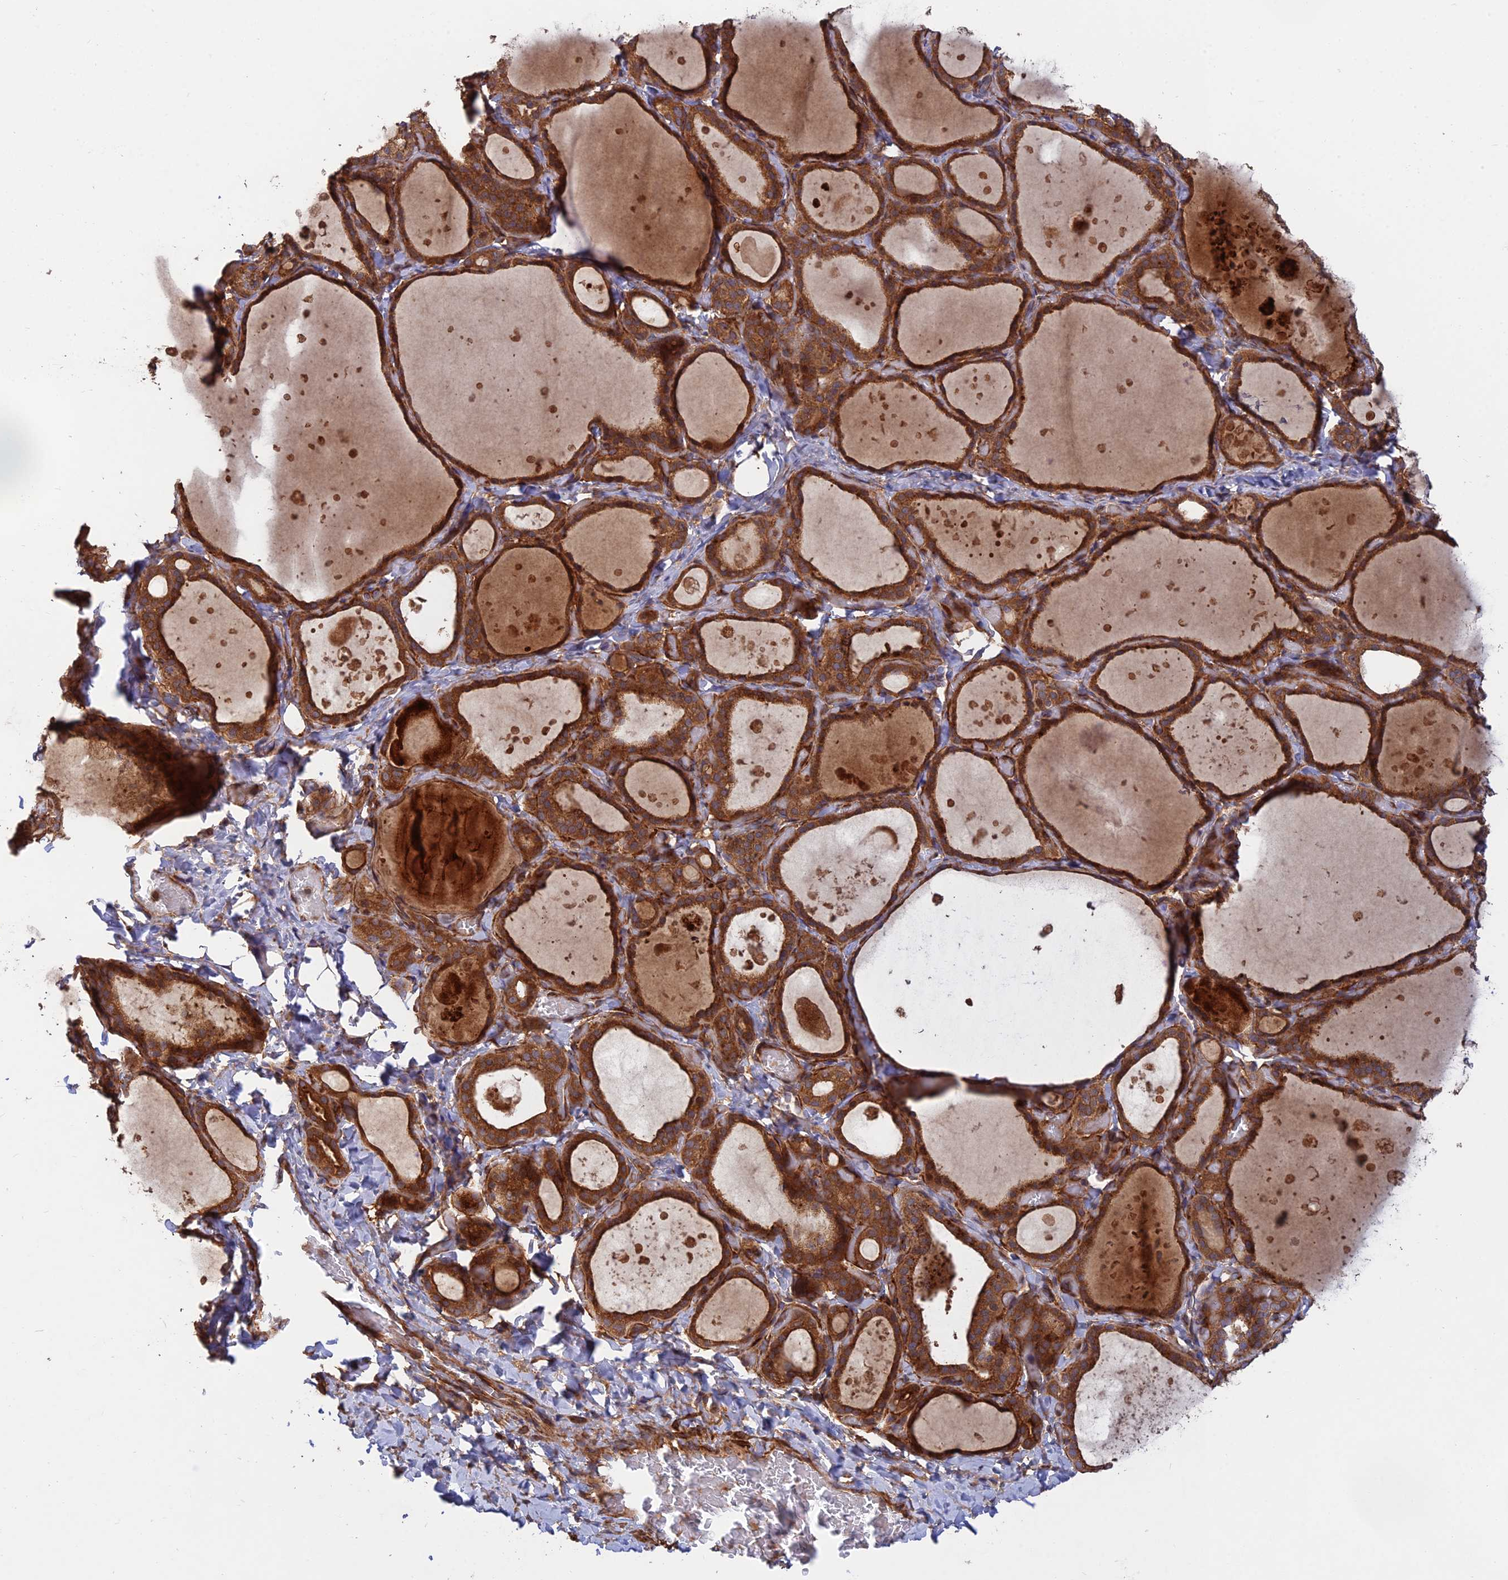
{"staining": {"intensity": "strong", "quantity": ">75%", "location": "cytoplasmic/membranous"}, "tissue": "thyroid gland", "cell_type": "Glandular cells", "image_type": "normal", "snomed": [{"axis": "morphology", "description": "Normal tissue, NOS"}, {"axis": "topography", "description": "Thyroid gland"}], "caption": "This is a photomicrograph of IHC staining of normal thyroid gland, which shows strong staining in the cytoplasmic/membranous of glandular cells.", "gene": "RELCH", "patient": {"sex": "female", "age": 44}}